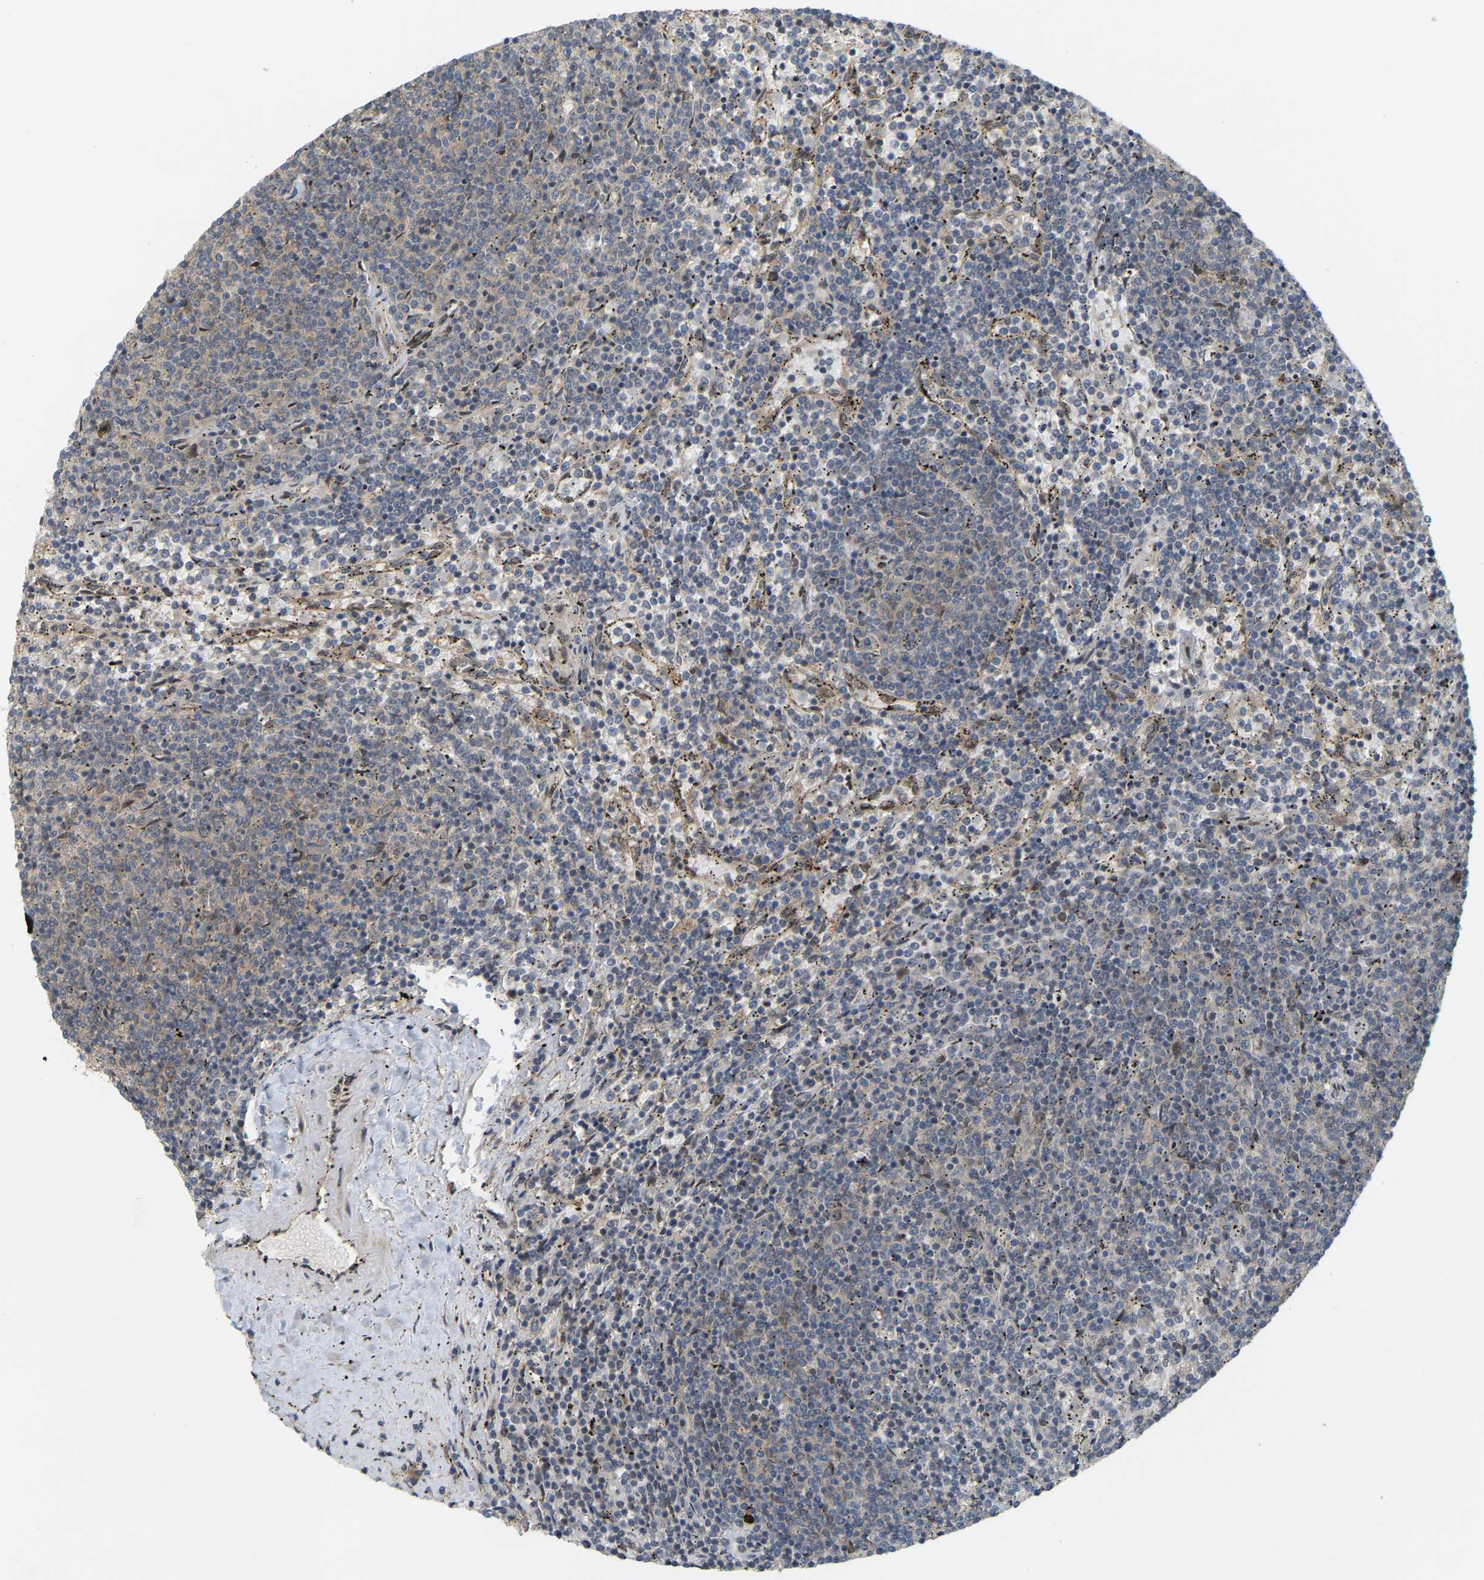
{"staining": {"intensity": "negative", "quantity": "none", "location": "none"}, "tissue": "lymphoma", "cell_type": "Tumor cells", "image_type": "cancer", "snomed": [{"axis": "morphology", "description": "Malignant lymphoma, non-Hodgkin's type, Low grade"}, {"axis": "topography", "description": "Spleen"}], "caption": "Histopathology image shows no significant protein positivity in tumor cells of malignant lymphoma, non-Hodgkin's type (low-grade). The staining was performed using DAB to visualize the protein expression in brown, while the nuclei were stained in blue with hematoxylin (Magnification: 20x).", "gene": "CROT", "patient": {"sex": "female", "age": 50}}